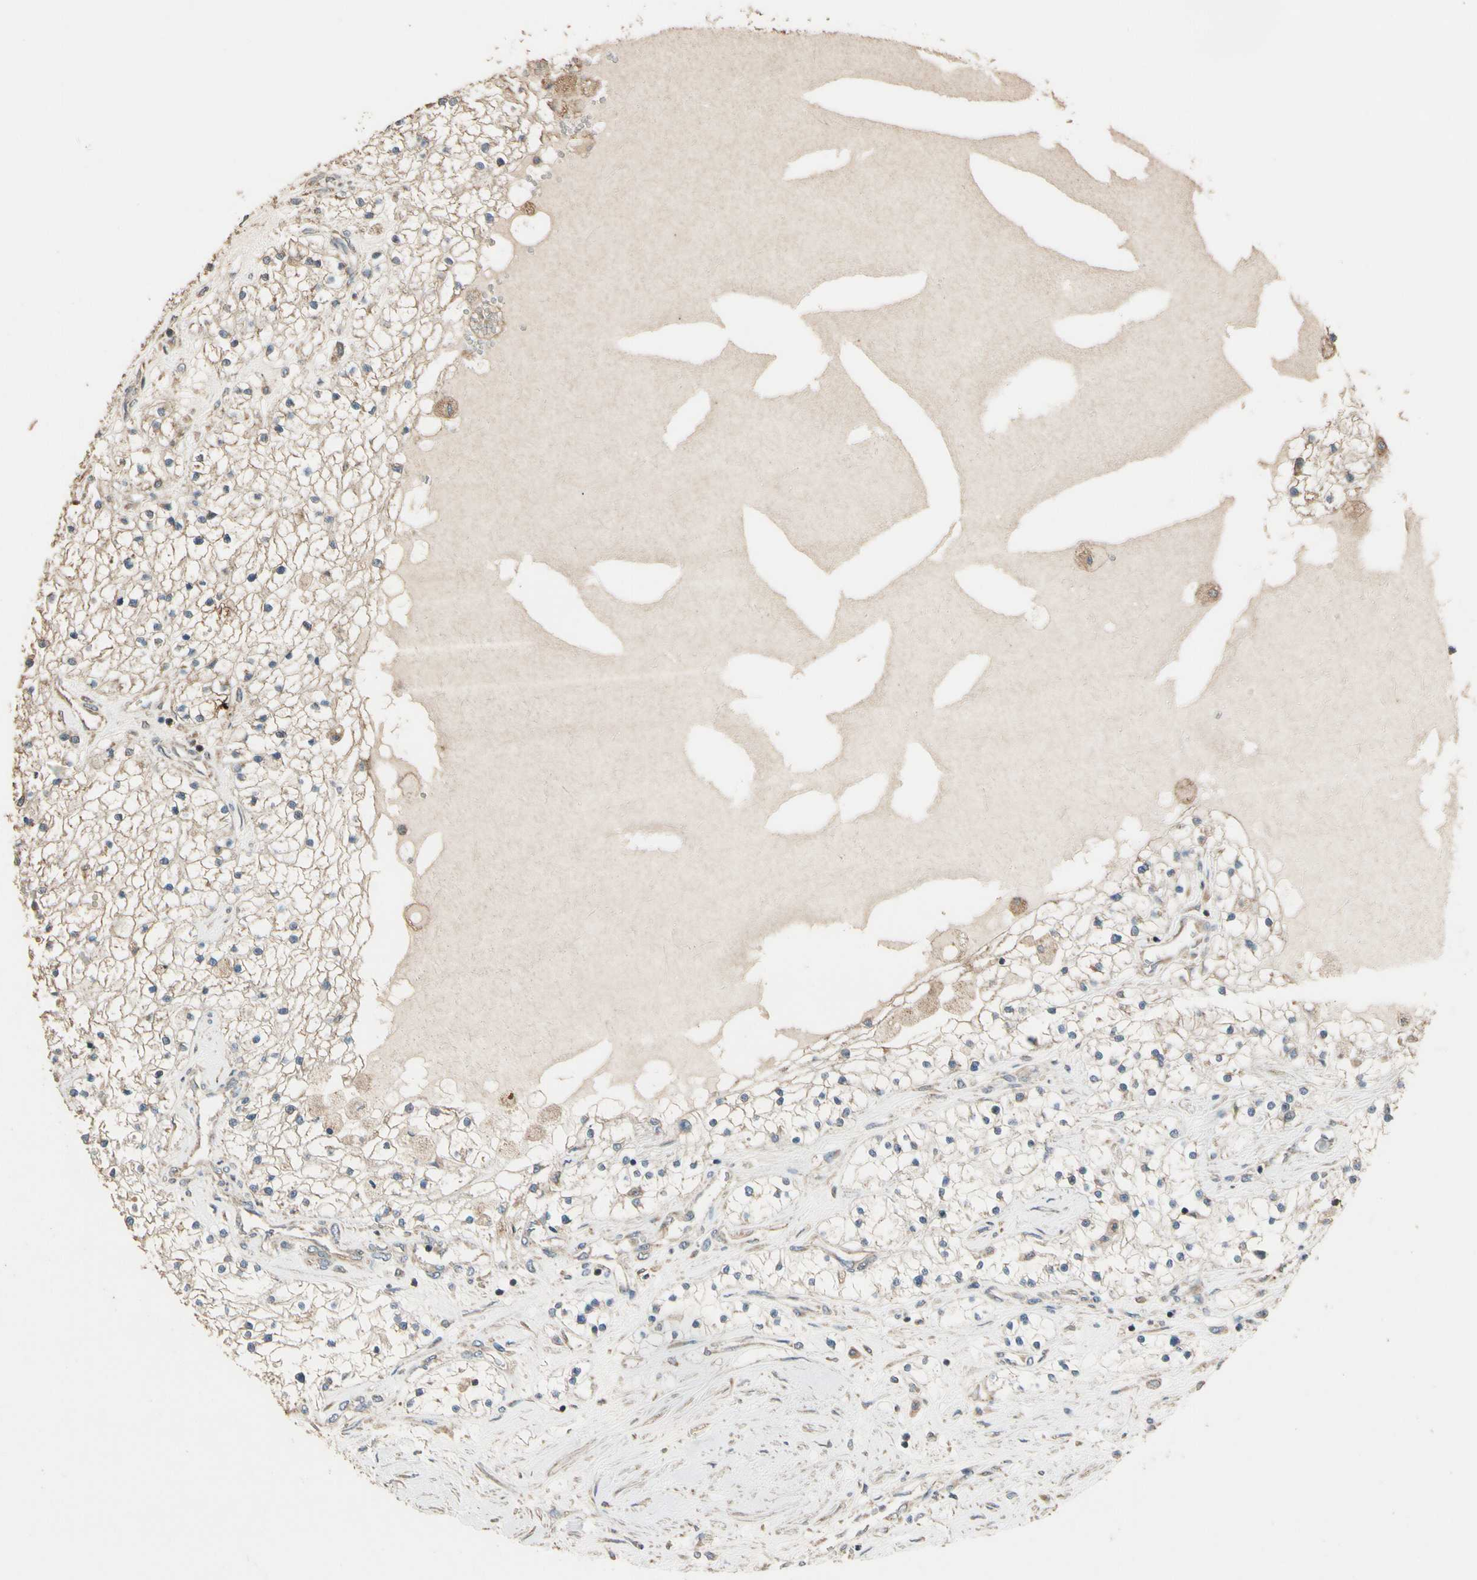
{"staining": {"intensity": "moderate", "quantity": ">75%", "location": "cytoplasmic/membranous"}, "tissue": "renal cancer", "cell_type": "Tumor cells", "image_type": "cancer", "snomed": [{"axis": "morphology", "description": "Adenocarcinoma, NOS"}, {"axis": "topography", "description": "Kidney"}], "caption": "An immunohistochemistry image of neoplastic tissue is shown. Protein staining in brown labels moderate cytoplasmic/membranous positivity in renal adenocarcinoma within tumor cells.", "gene": "STX18", "patient": {"sex": "male", "age": 68}}